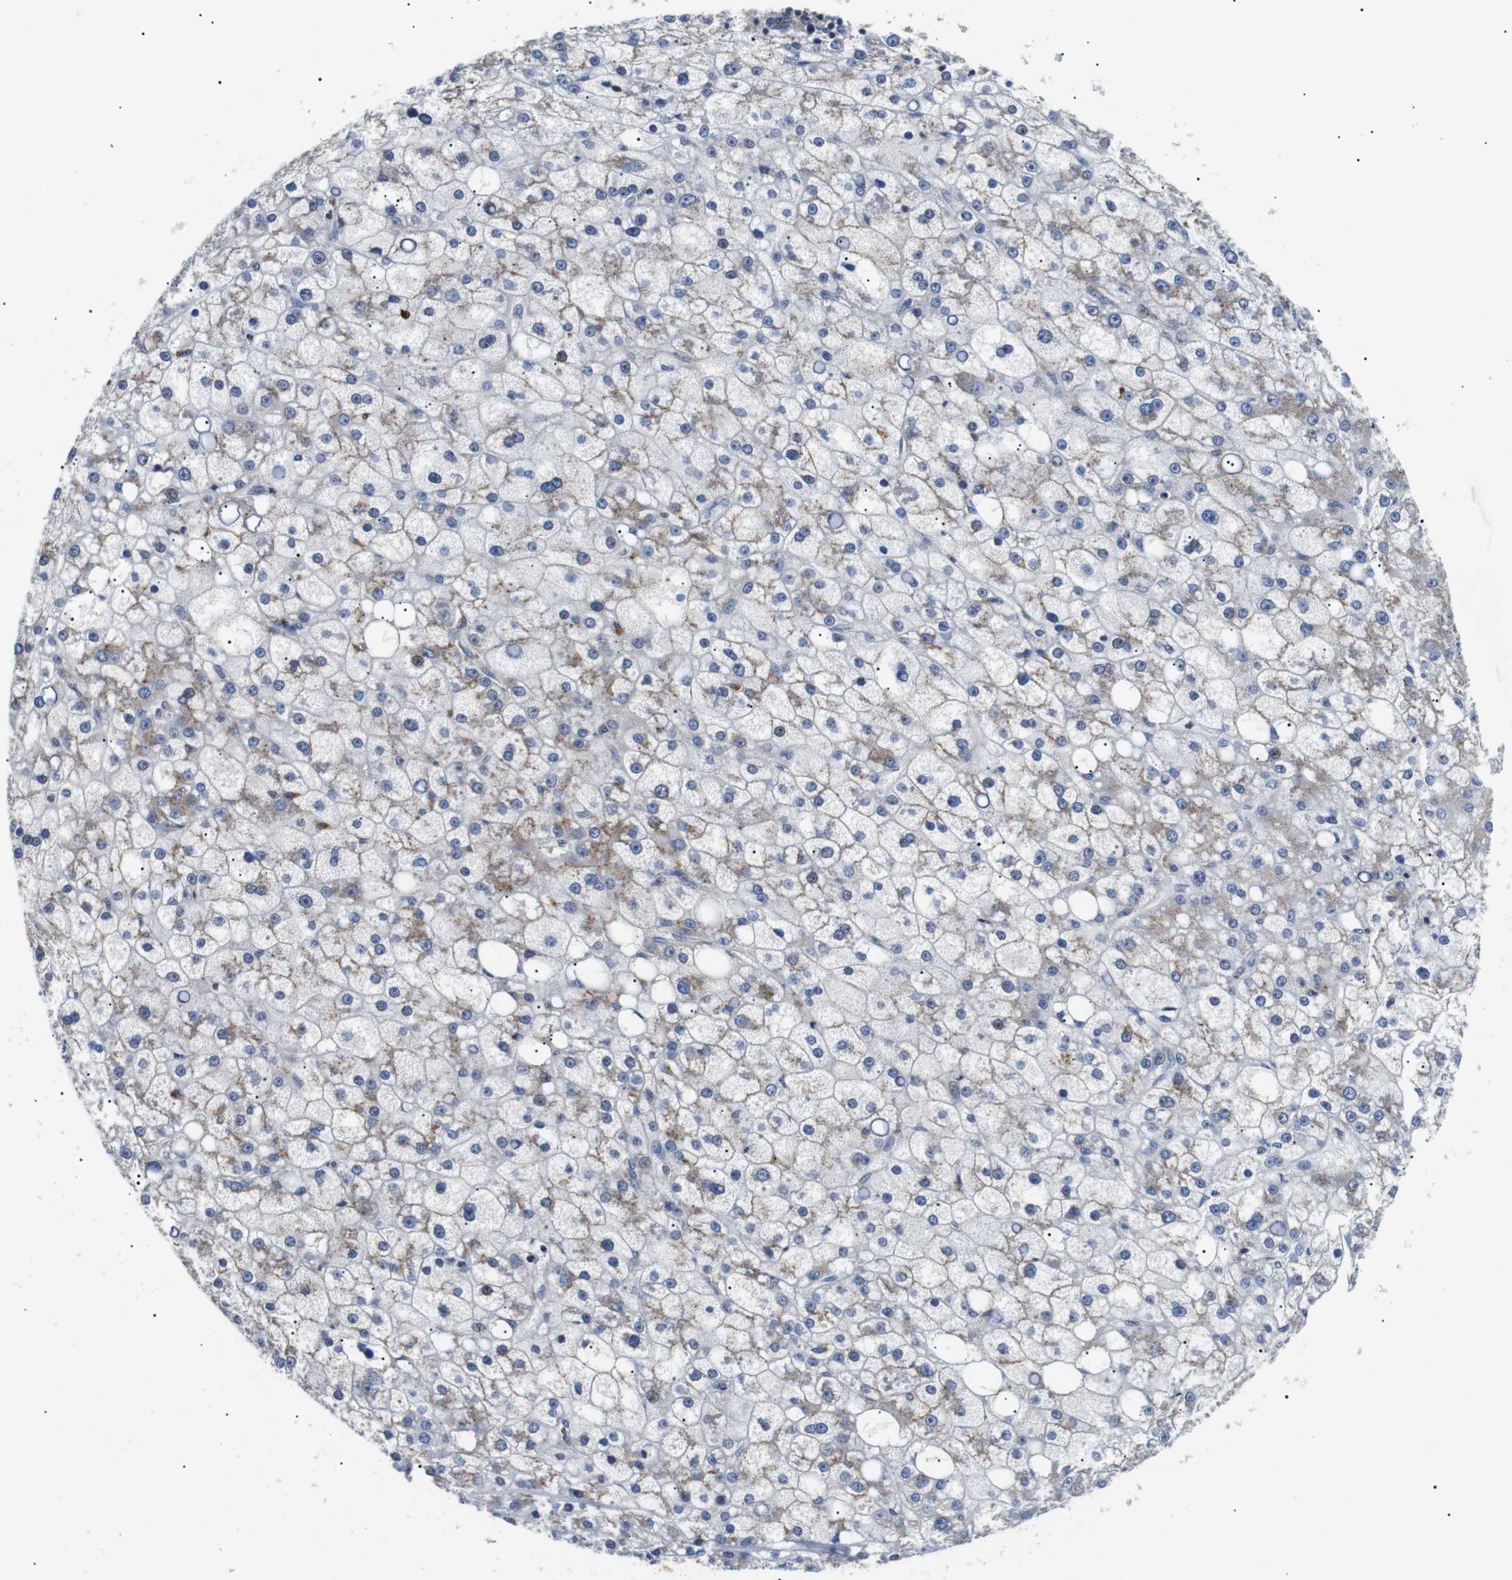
{"staining": {"intensity": "weak", "quantity": "<25%", "location": "cytoplasmic/membranous"}, "tissue": "liver cancer", "cell_type": "Tumor cells", "image_type": "cancer", "snomed": [{"axis": "morphology", "description": "Carcinoma, Hepatocellular, NOS"}, {"axis": "topography", "description": "Liver"}], "caption": "Micrograph shows no significant protein positivity in tumor cells of hepatocellular carcinoma (liver).", "gene": "DIPK1A", "patient": {"sex": "male", "age": 67}}